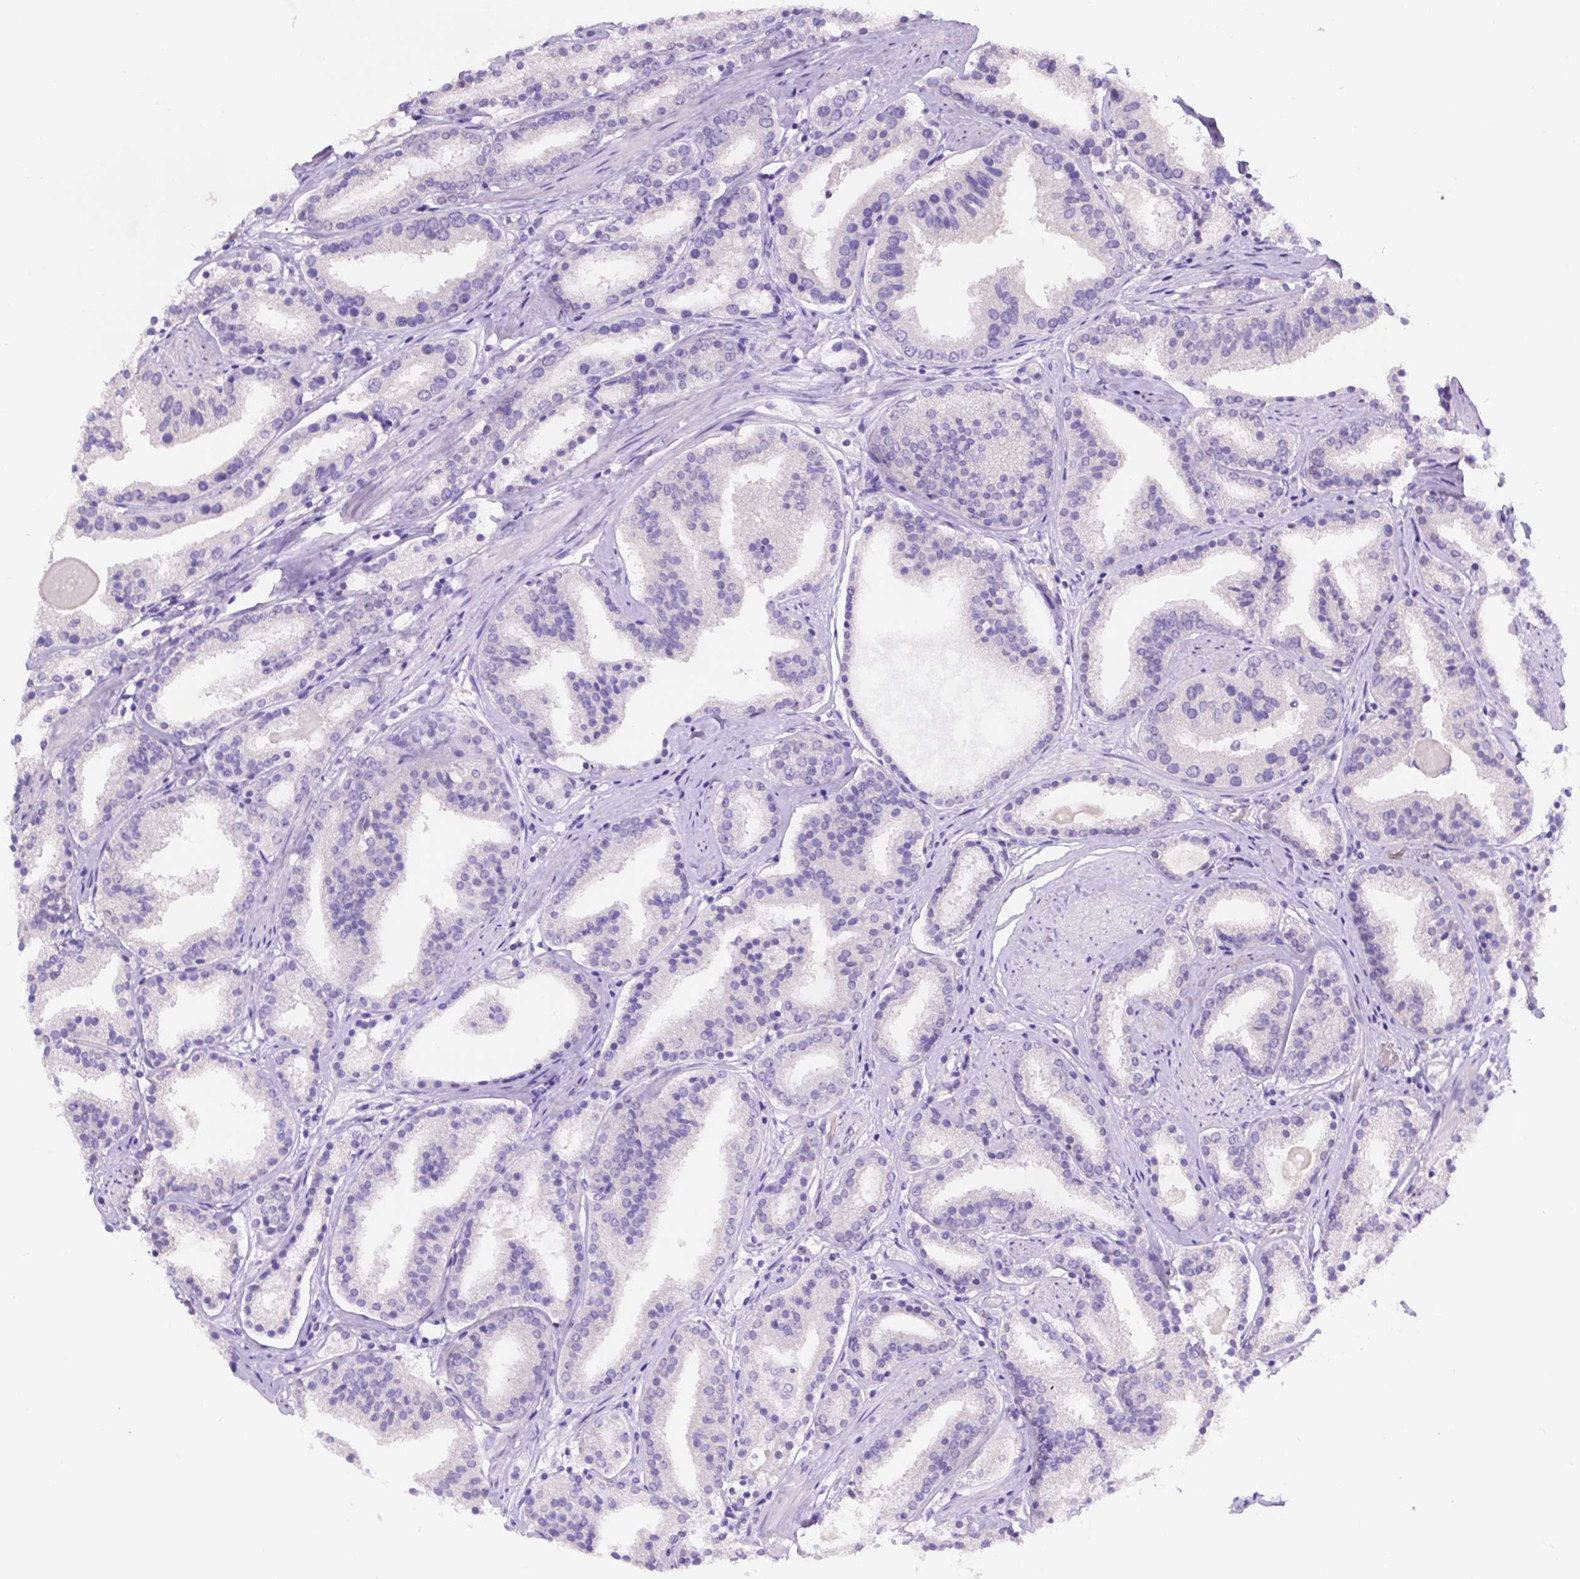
{"staining": {"intensity": "negative", "quantity": "none", "location": "none"}, "tissue": "prostate cancer", "cell_type": "Tumor cells", "image_type": "cancer", "snomed": [{"axis": "morphology", "description": "Adenocarcinoma, High grade"}, {"axis": "topography", "description": "Prostate"}], "caption": "Prostate cancer (high-grade adenocarcinoma) was stained to show a protein in brown. There is no significant staining in tumor cells.", "gene": "CD96", "patient": {"sex": "male", "age": 63}}